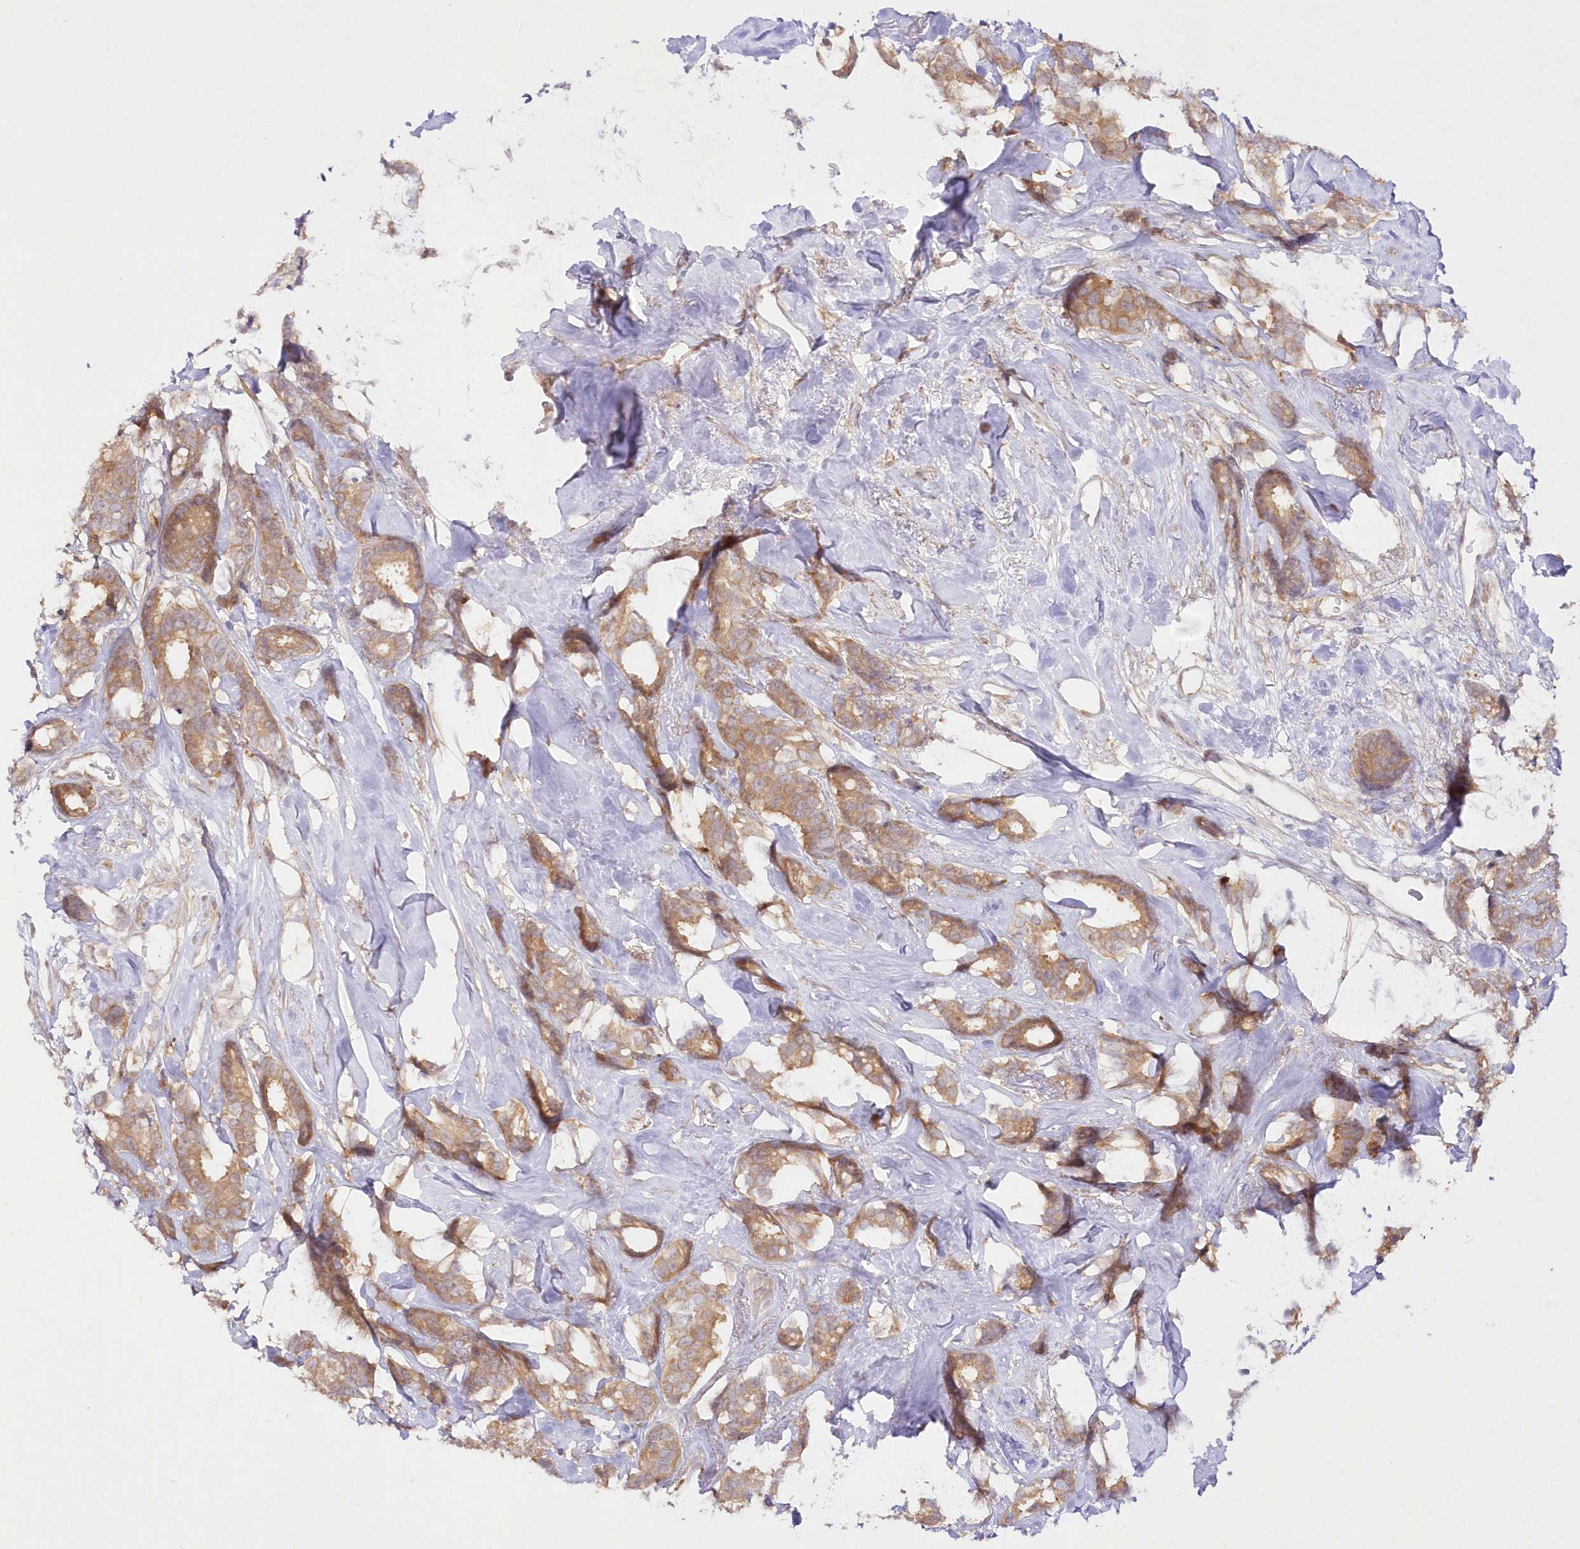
{"staining": {"intensity": "moderate", "quantity": ">75%", "location": "cytoplasmic/membranous"}, "tissue": "breast cancer", "cell_type": "Tumor cells", "image_type": "cancer", "snomed": [{"axis": "morphology", "description": "Duct carcinoma"}, {"axis": "topography", "description": "Breast"}], "caption": "A brown stain labels moderate cytoplasmic/membranous staining of a protein in infiltrating ductal carcinoma (breast) tumor cells.", "gene": "IPMK", "patient": {"sex": "female", "age": 87}}